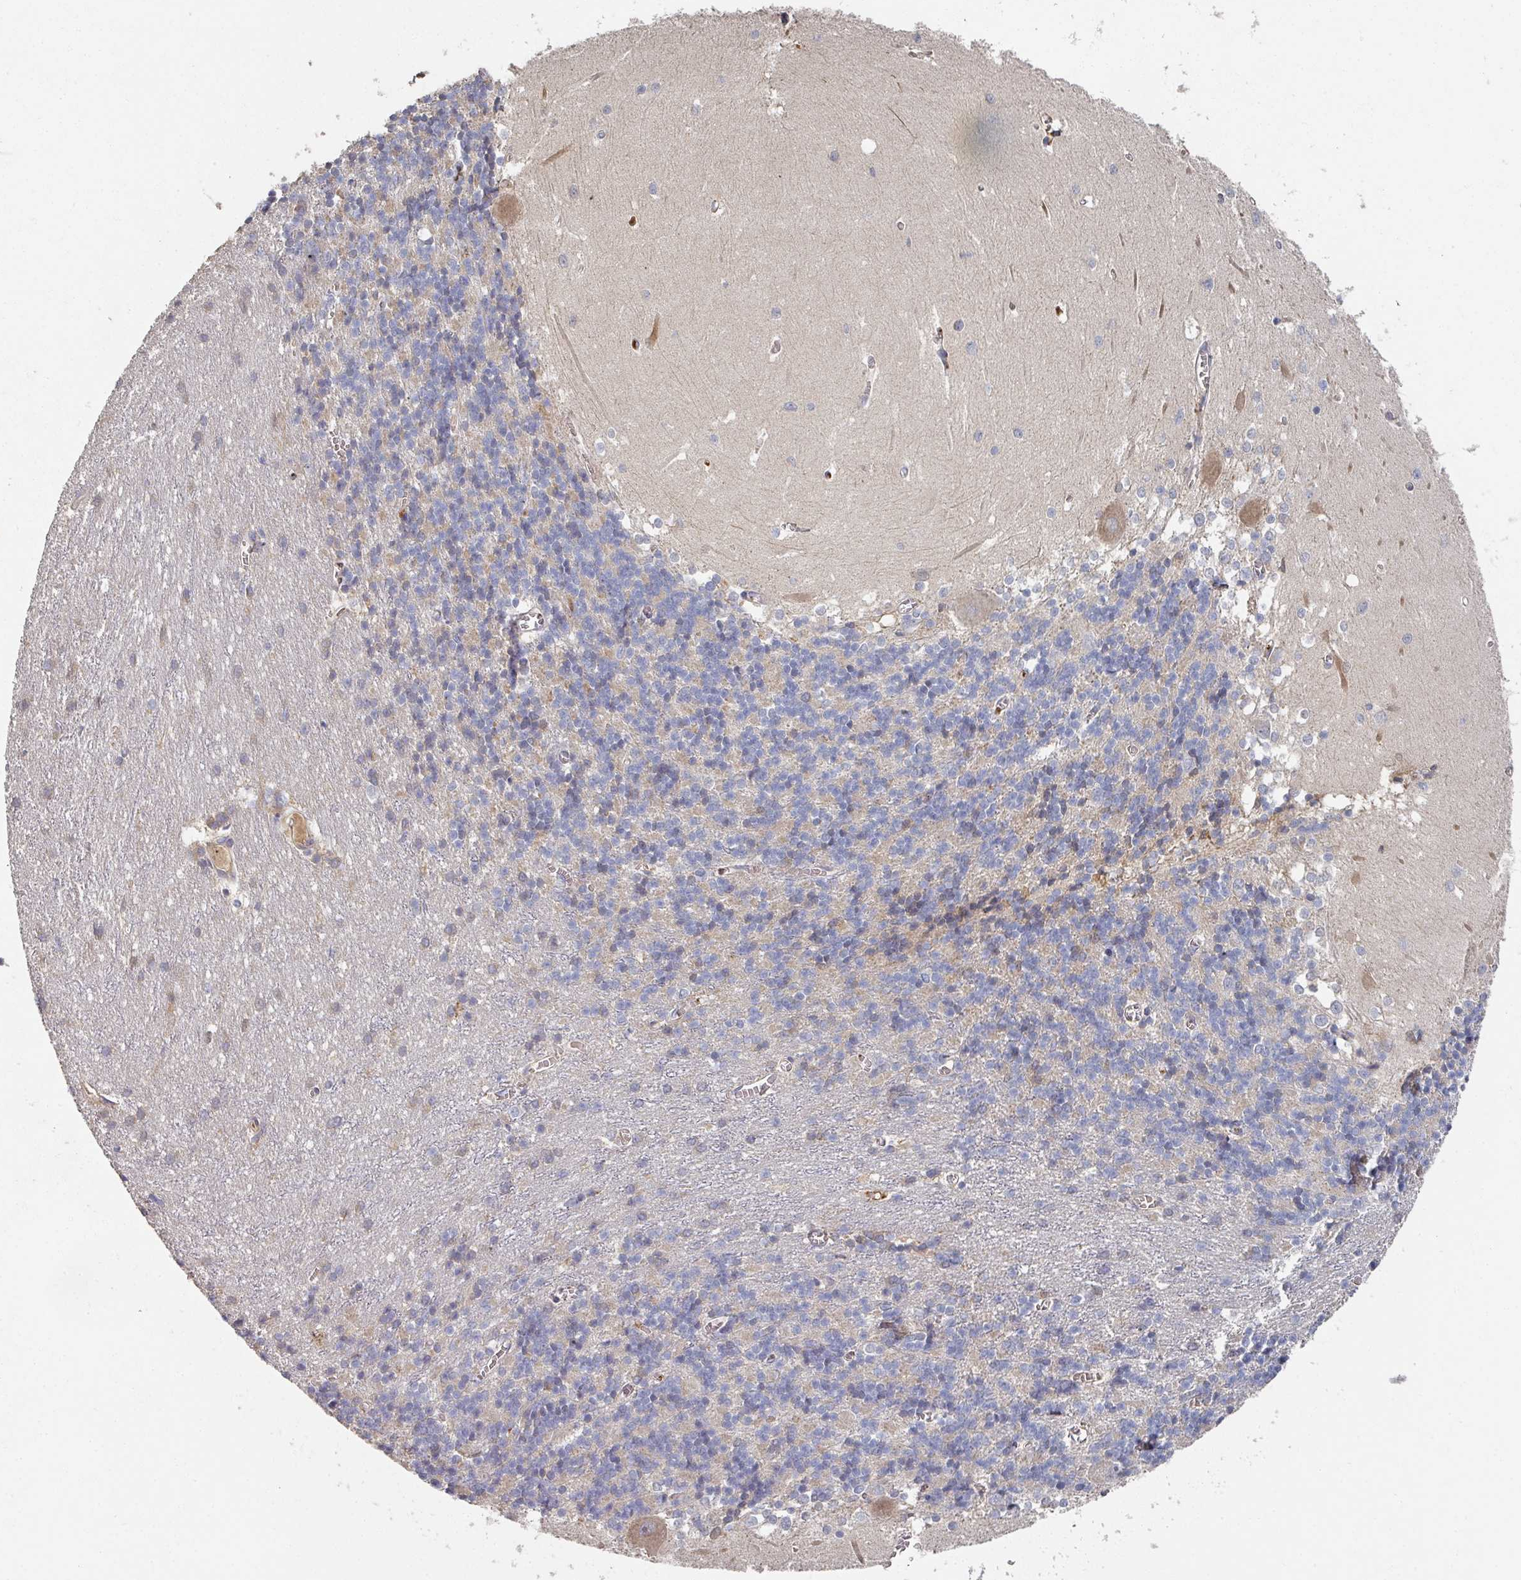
{"staining": {"intensity": "negative", "quantity": "none", "location": "none"}, "tissue": "cerebellum", "cell_type": "Cells in granular layer", "image_type": "normal", "snomed": [{"axis": "morphology", "description": "Normal tissue, NOS"}, {"axis": "topography", "description": "Cerebellum"}], "caption": "The image shows no staining of cells in granular layer in normal cerebellum. (DAB (3,3'-diaminobenzidine) IHC with hematoxylin counter stain).", "gene": "ENSG00000249773", "patient": {"sex": "male", "age": 37}}